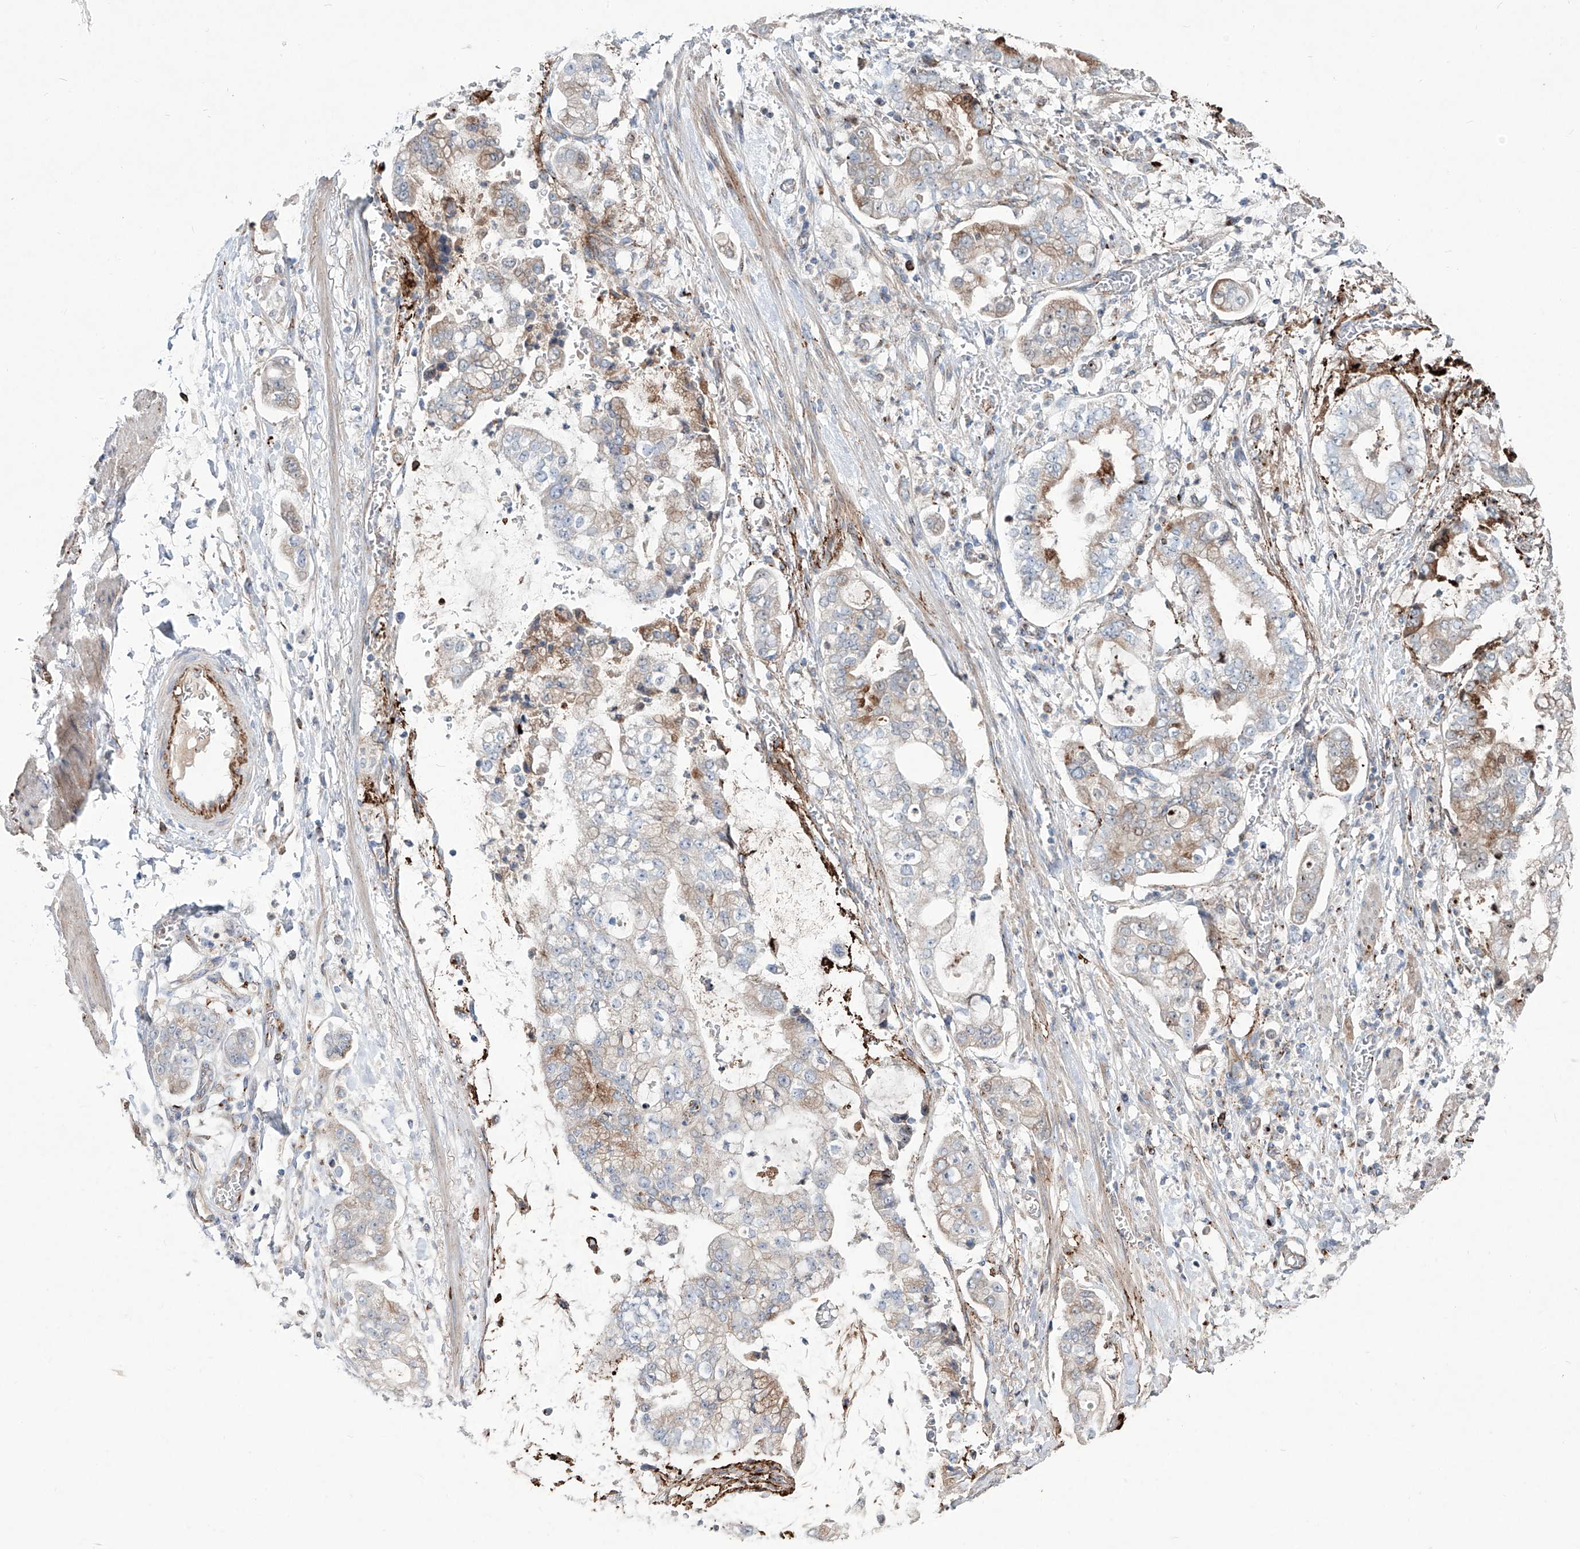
{"staining": {"intensity": "moderate", "quantity": "25%-75%", "location": "cytoplasmic/membranous"}, "tissue": "stomach cancer", "cell_type": "Tumor cells", "image_type": "cancer", "snomed": [{"axis": "morphology", "description": "Adenocarcinoma, NOS"}, {"axis": "topography", "description": "Stomach"}], "caption": "Tumor cells demonstrate medium levels of moderate cytoplasmic/membranous staining in about 25%-75% of cells in stomach cancer (adenocarcinoma).", "gene": "CDH5", "patient": {"sex": "male", "age": 76}}